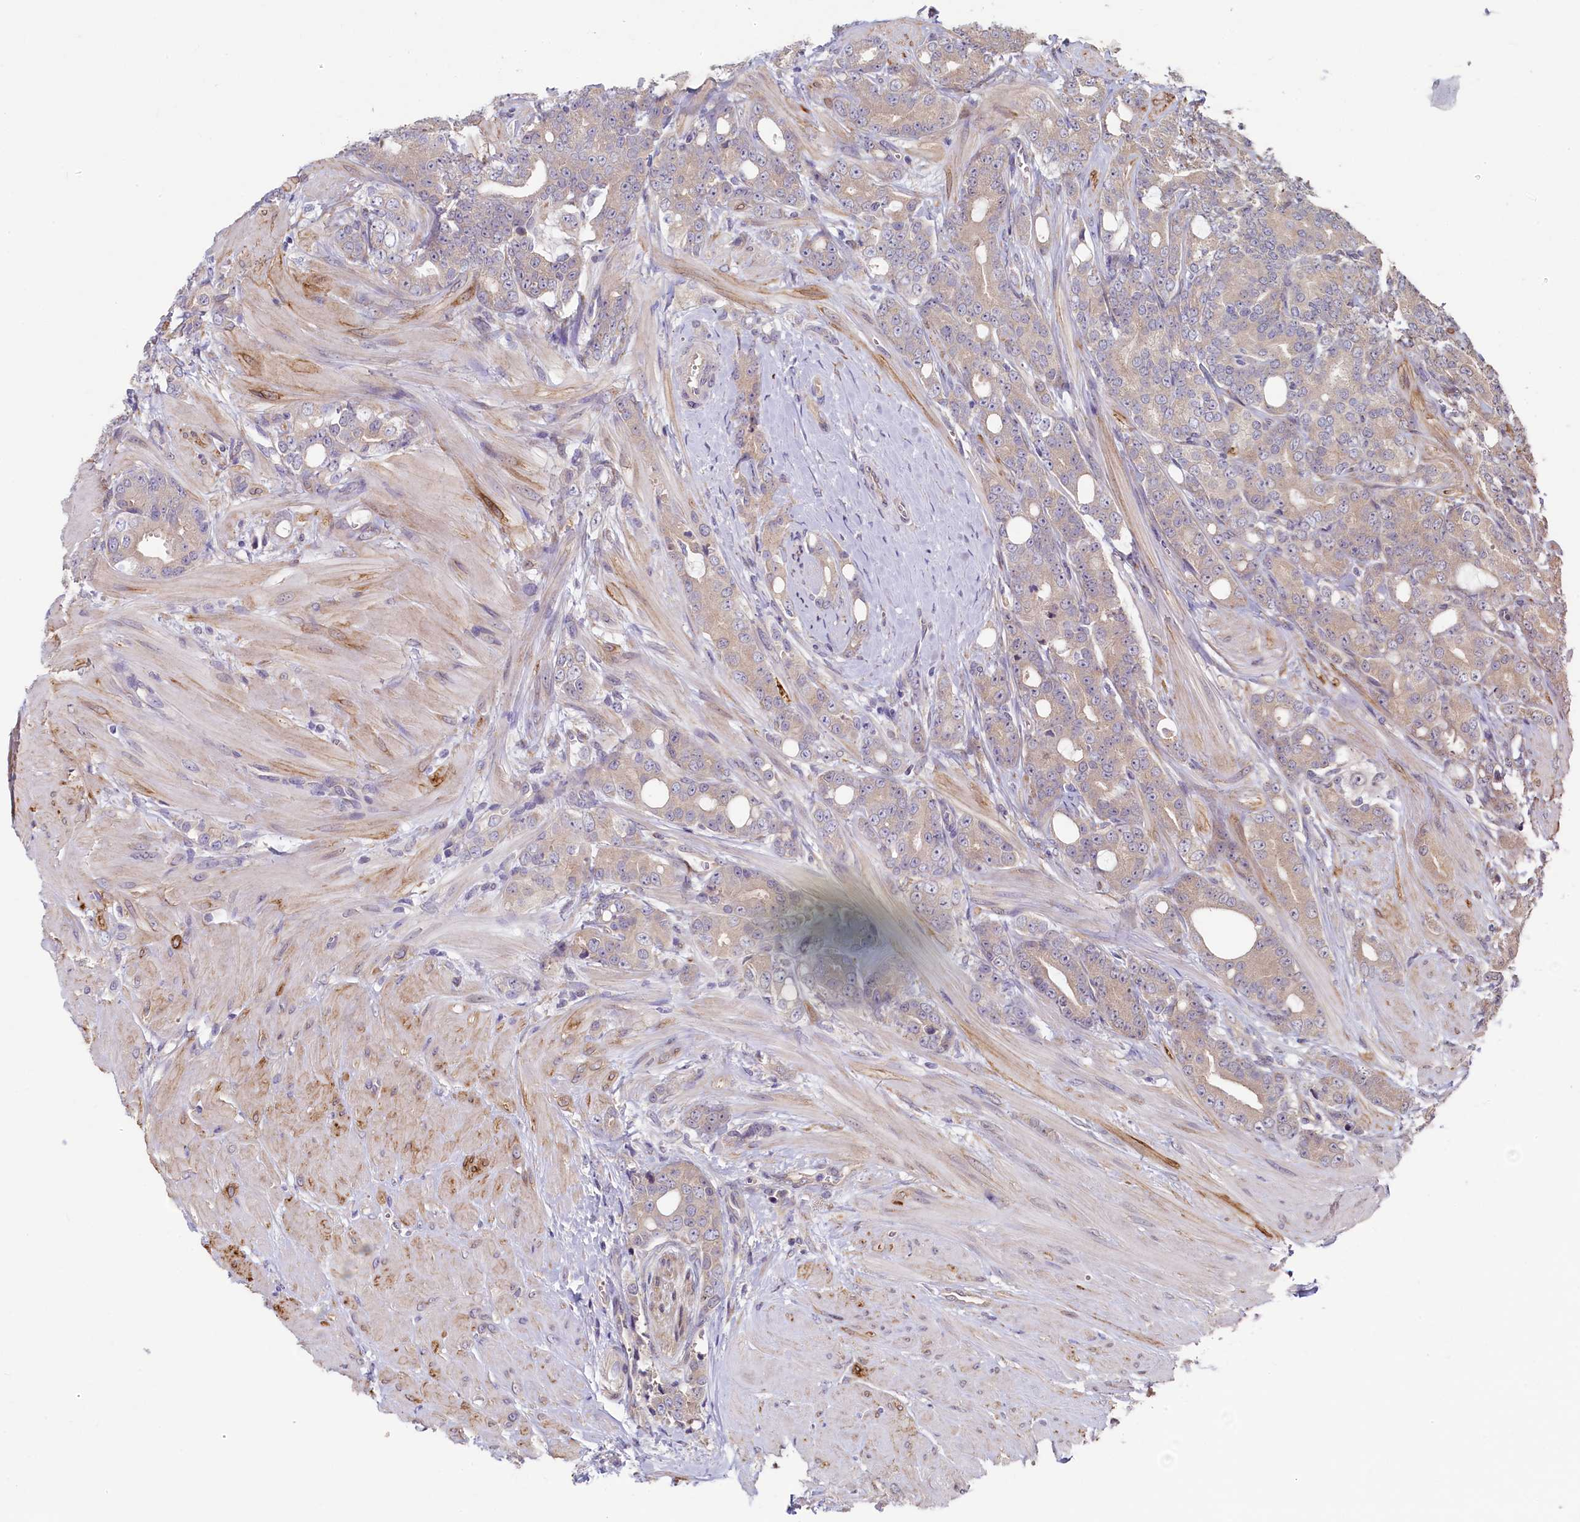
{"staining": {"intensity": "negative", "quantity": "none", "location": "none"}, "tissue": "prostate cancer", "cell_type": "Tumor cells", "image_type": "cancer", "snomed": [{"axis": "morphology", "description": "Adenocarcinoma, High grade"}, {"axis": "topography", "description": "Prostate"}], "caption": "A high-resolution histopathology image shows immunohistochemistry (IHC) staining of prostate cancer (high-grade adenocarcinoma), which demonstrates no significant expression in tumor cells.", "gene": "SPATA2L", "patient": {"sex": "male", "age": 62}}